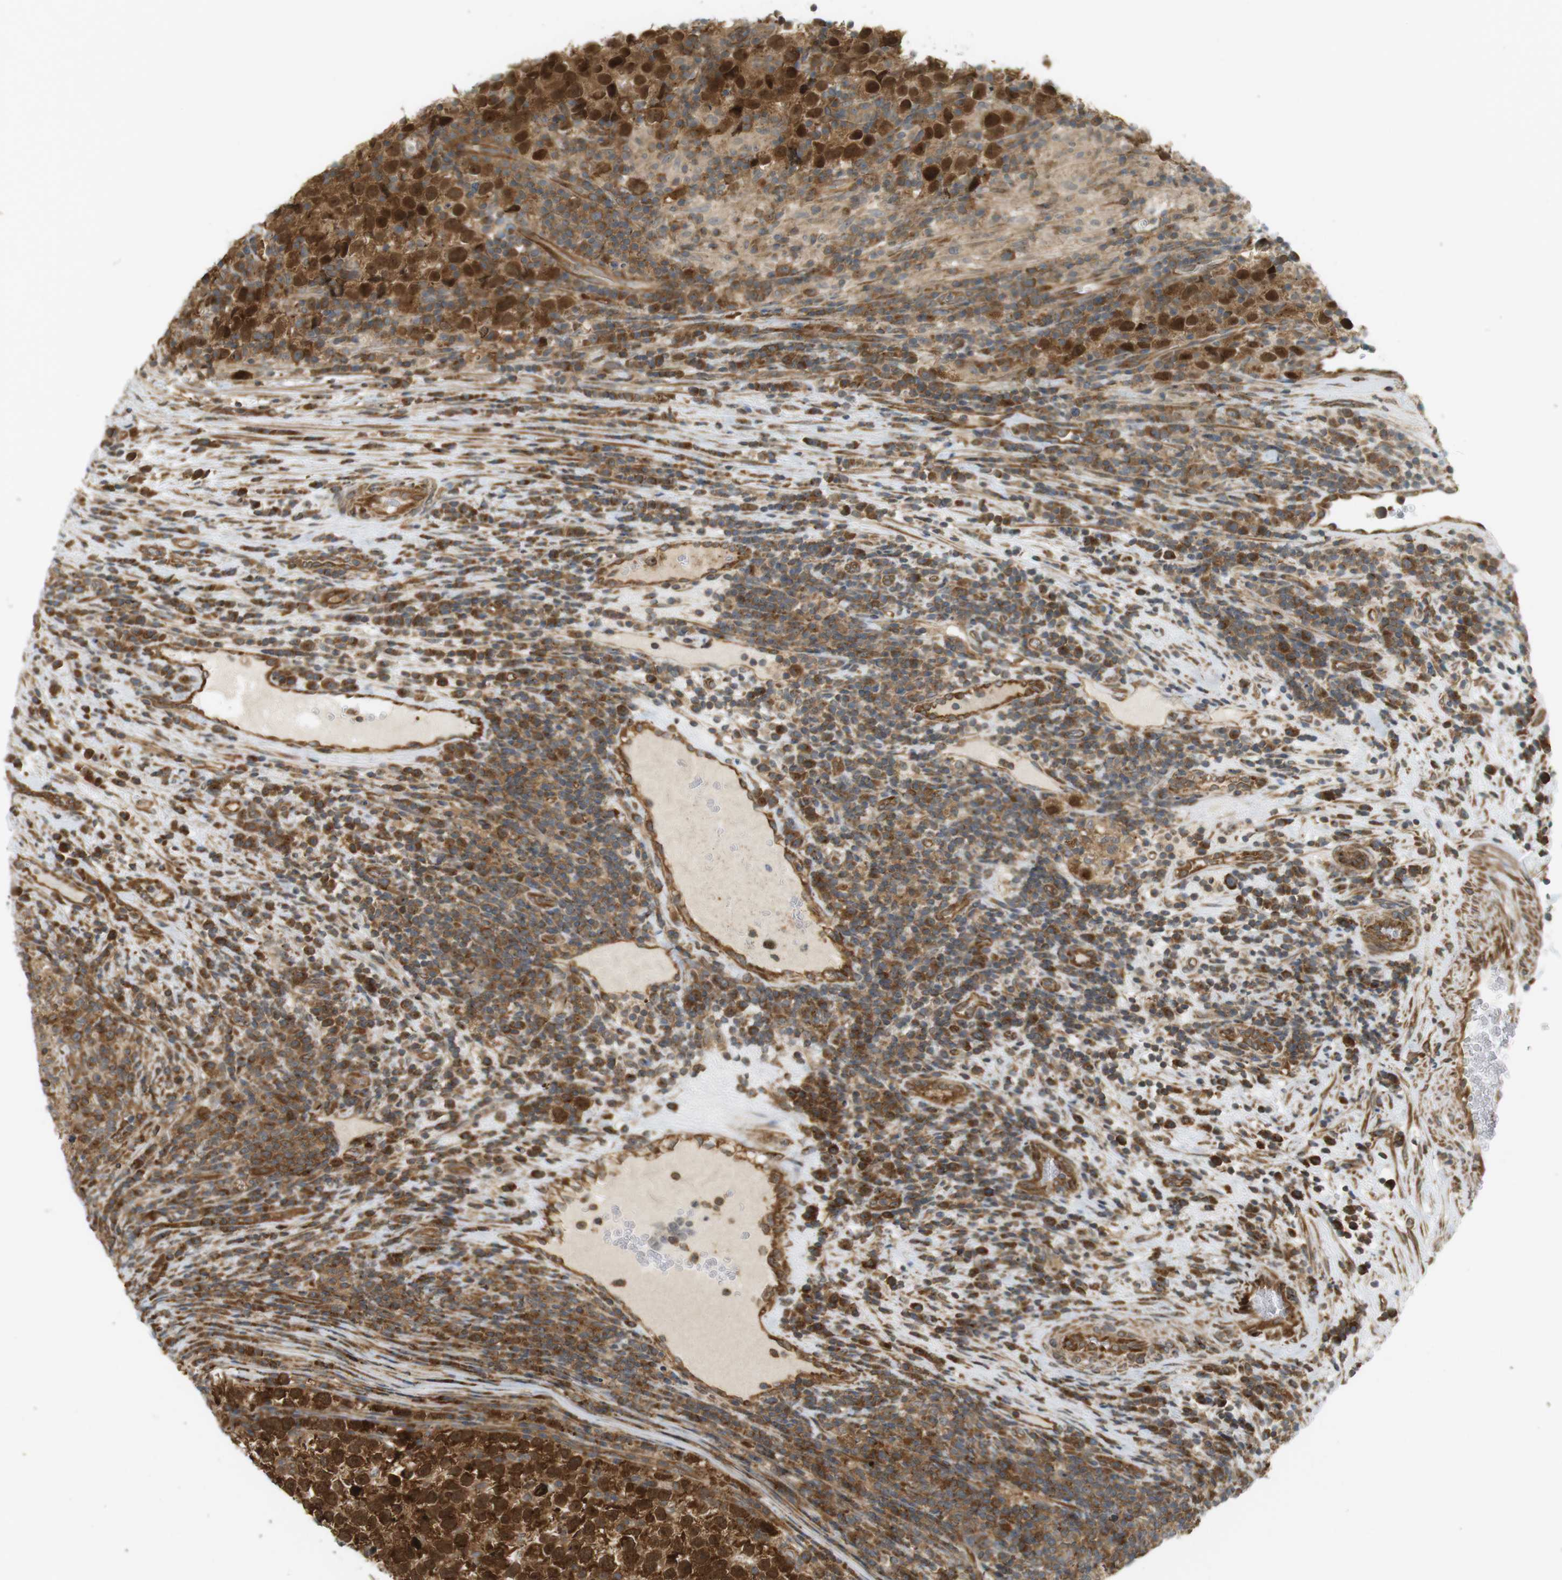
{"staining": {"intensity": "strong", "quantity": ">75%", "location": "cytoplasmic/membranous,nuclear"}, "tissue": "testis cancer", "cell_type": "Tumor cells", "image_type": "cancer", "snomed": [{"axis": "morphology", "description": "Normal tissue, NOS"}, {"axis": "morphology", "description": "Seminoma, NOS"}, {"axis": "topography", "description": "Testis"}], "caption": "A photomicrograph showing strong cytoplasmic/membranous and nuclear positivity in about >75% of tumor cells in seminoma (testis), as visualized by brown immunohistochemical staining.", "gene": "PA2G4", "patient": {"sex": "male", "age": 43}}